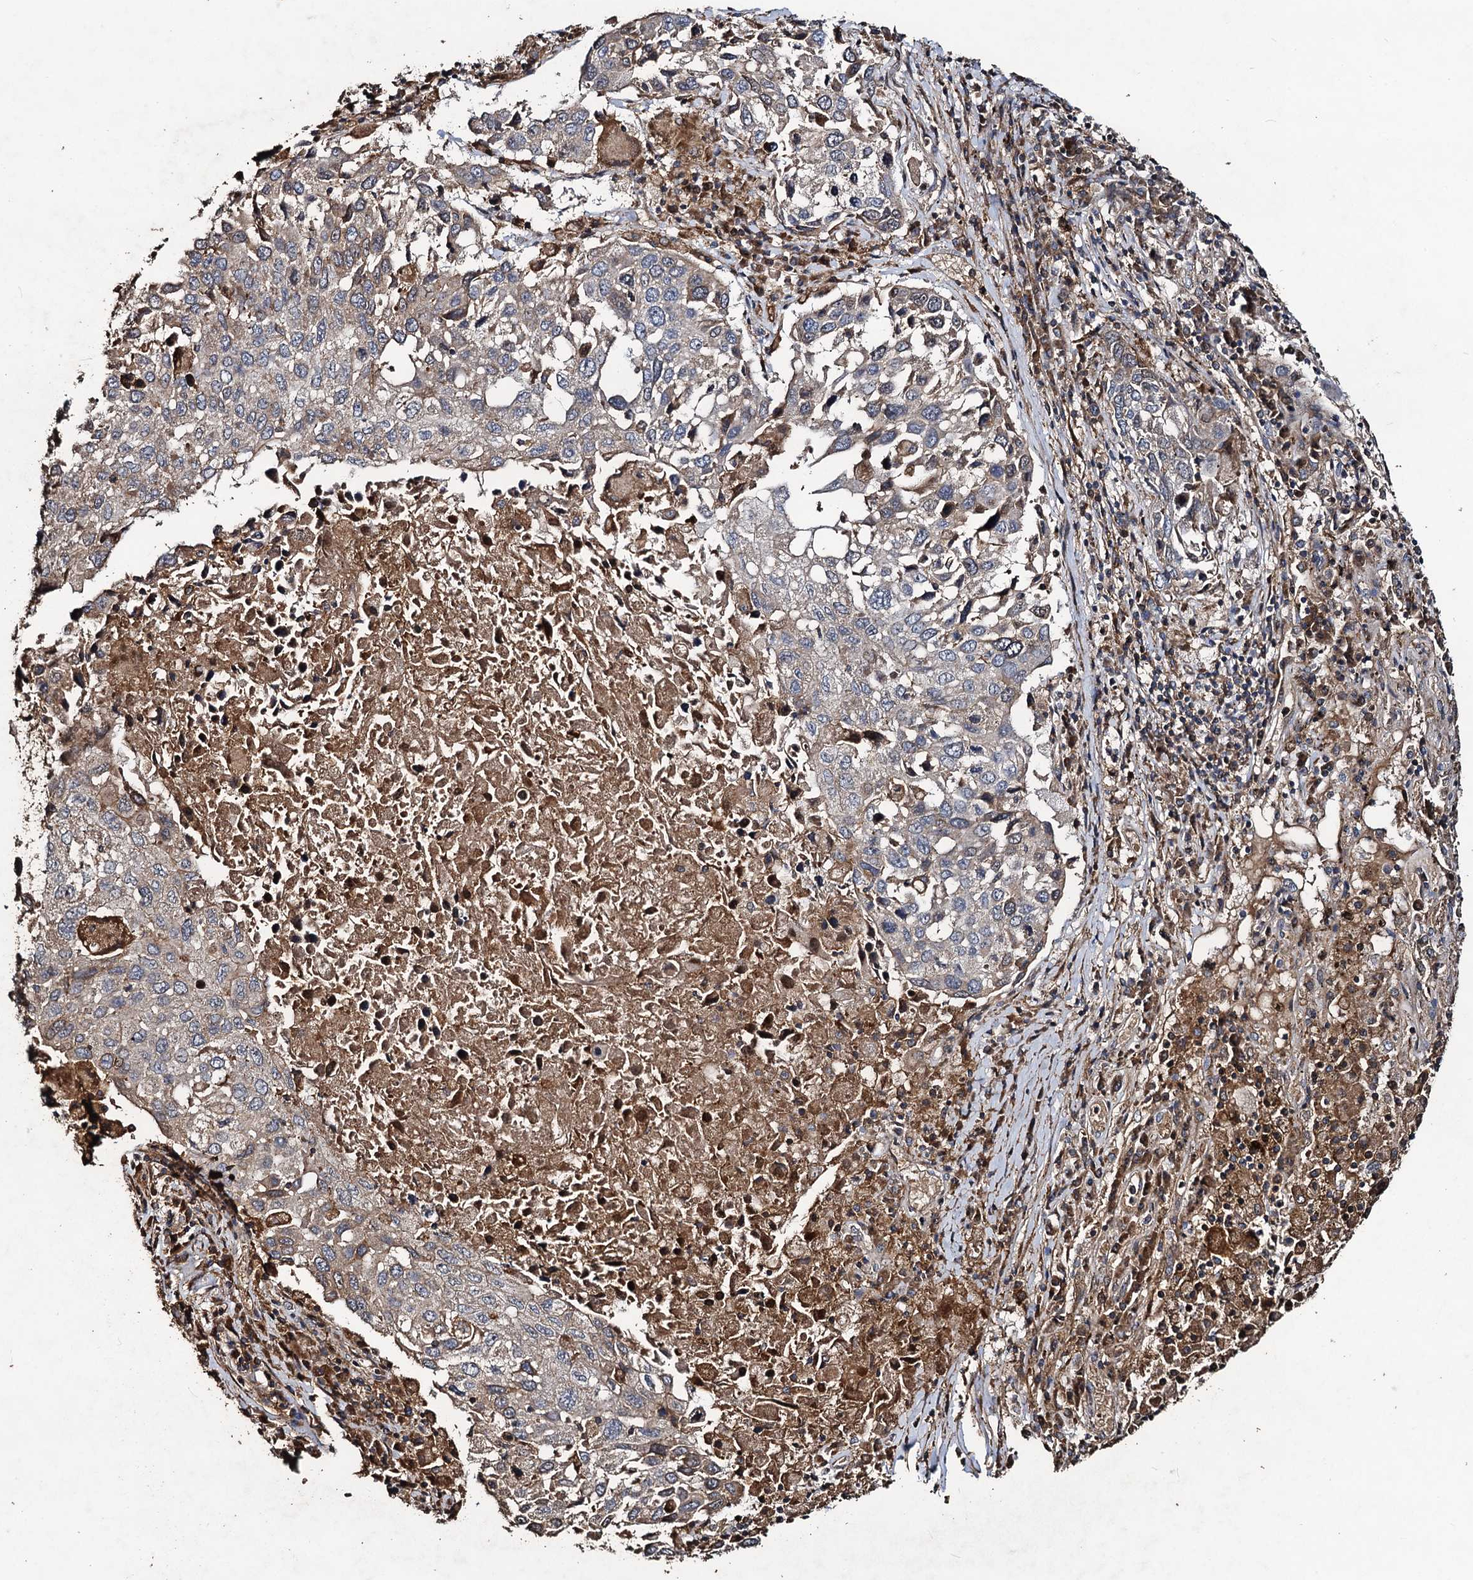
{"staining": {"intensity": "weak", "quantity": "<25%", "location": "cytoplasmic/membranous"}, "tissue": "lung cancer", "cell_type": "Tumor cells", "image_type": "cancer", "snomed": [{"axis": "morphology", "description": "Squamous cell carcinoma, NOS"}, {"axis": "topography", "description": "Lung"}], "caption": "Immunohistochemistry micrograph of neoplastic tissue: human lung squamous cell carcinoma stained with DAB displays no significant protein expression in tumor cells.", "gene": "NOTCH2NLA", "patient": {"sex": "male", "age": 65}}